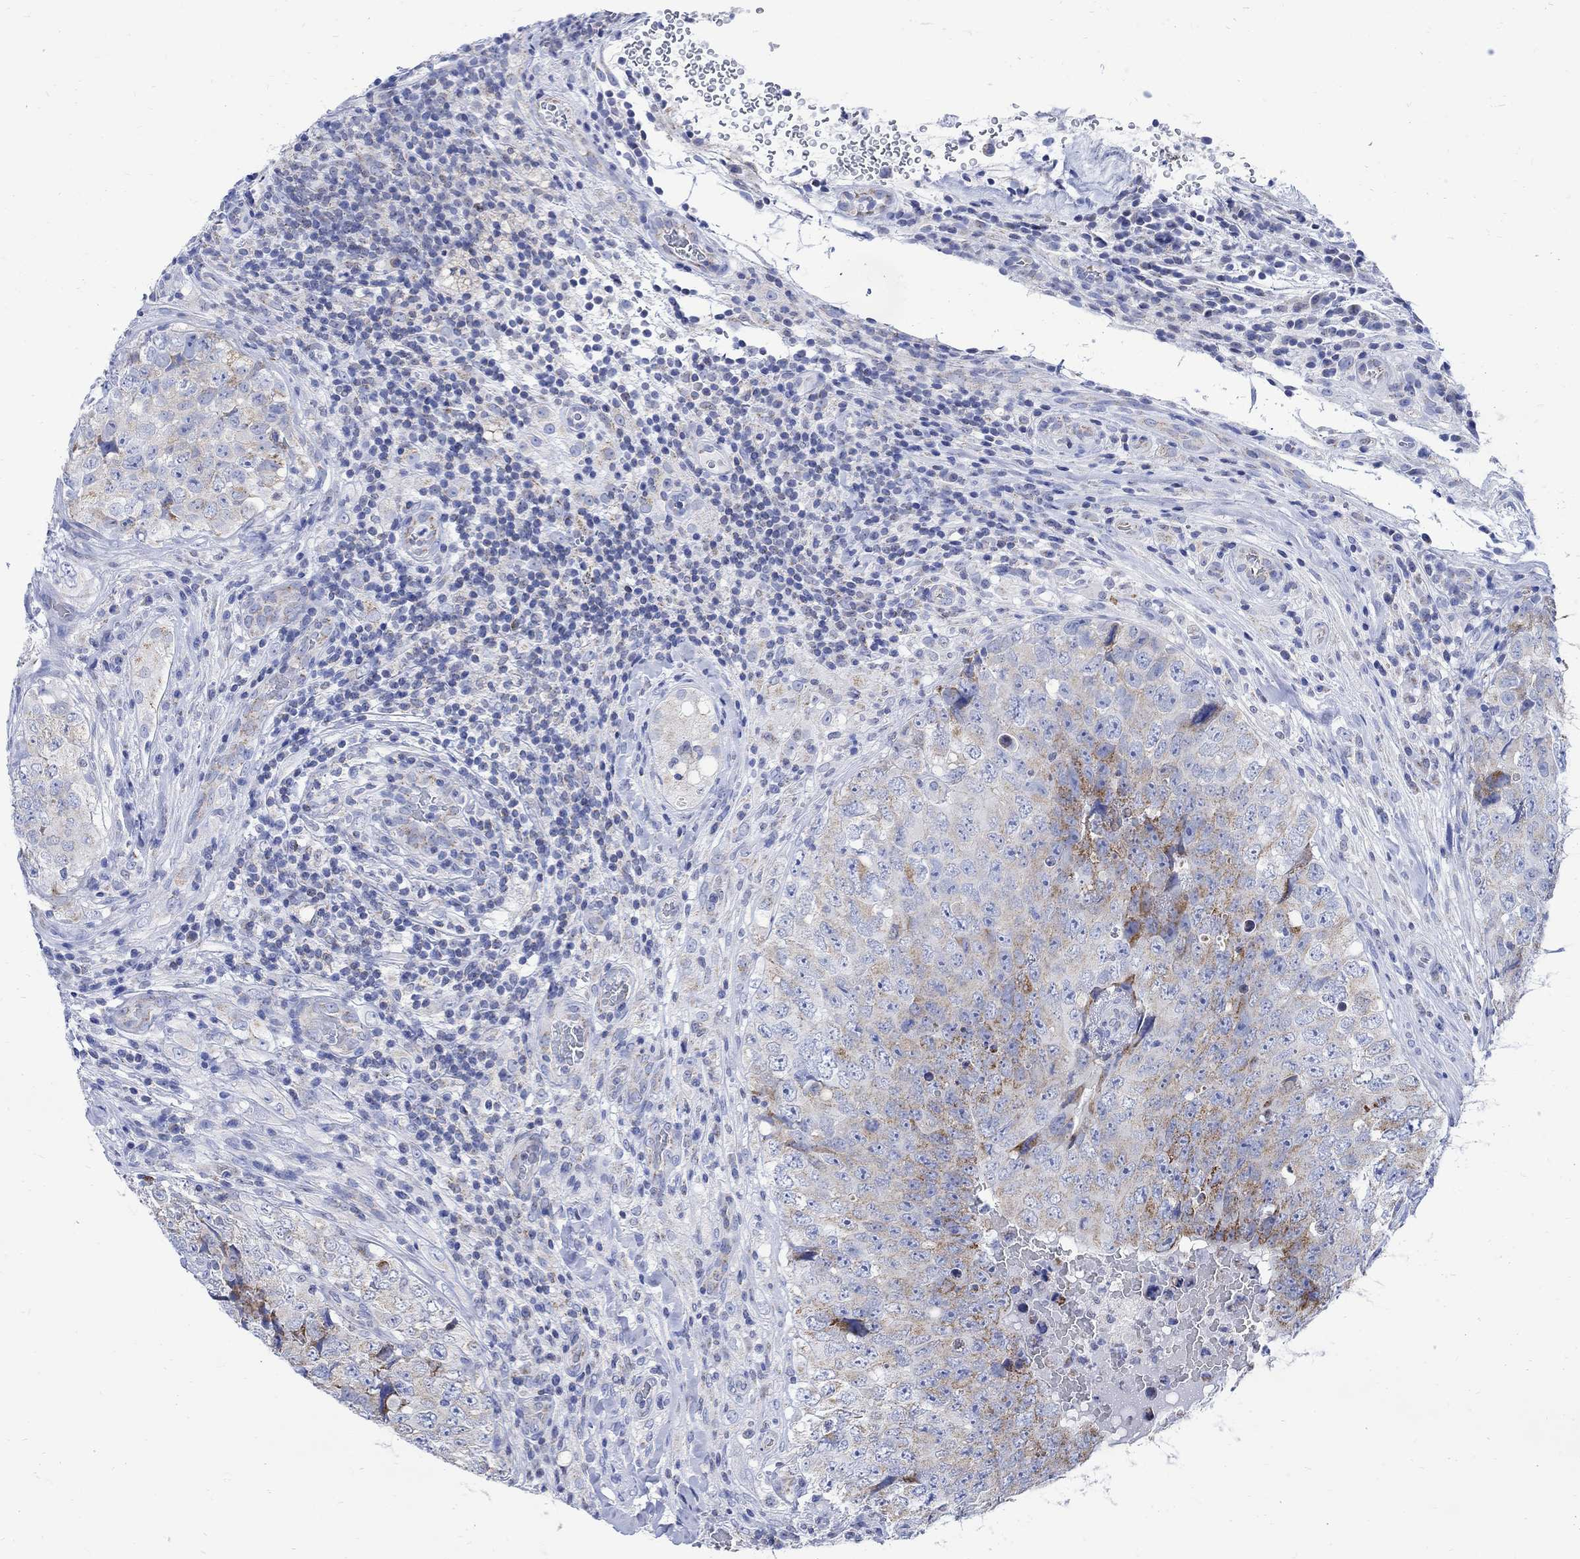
{"staining": {"intensity": "moderate", "quantity": "<25%", "location": "cytoplasmic/membranous"}, "tissue": "testis cancer", "cell_type": "Tumor cells", "image_type": "cancer", "snomed": [{"axis": "morphology", "description": "Seminoma, NOS"}, {"axis": "topography", "description": "Testis"}], "caption": "This image demonstrates IHC staining of human testis seminoma, with low moderate cytoplasmic/membranous expression in approximately <25% of tumor cells.", "gene": "CPLX2", "patient": {"sex": "male", "age": 34}}